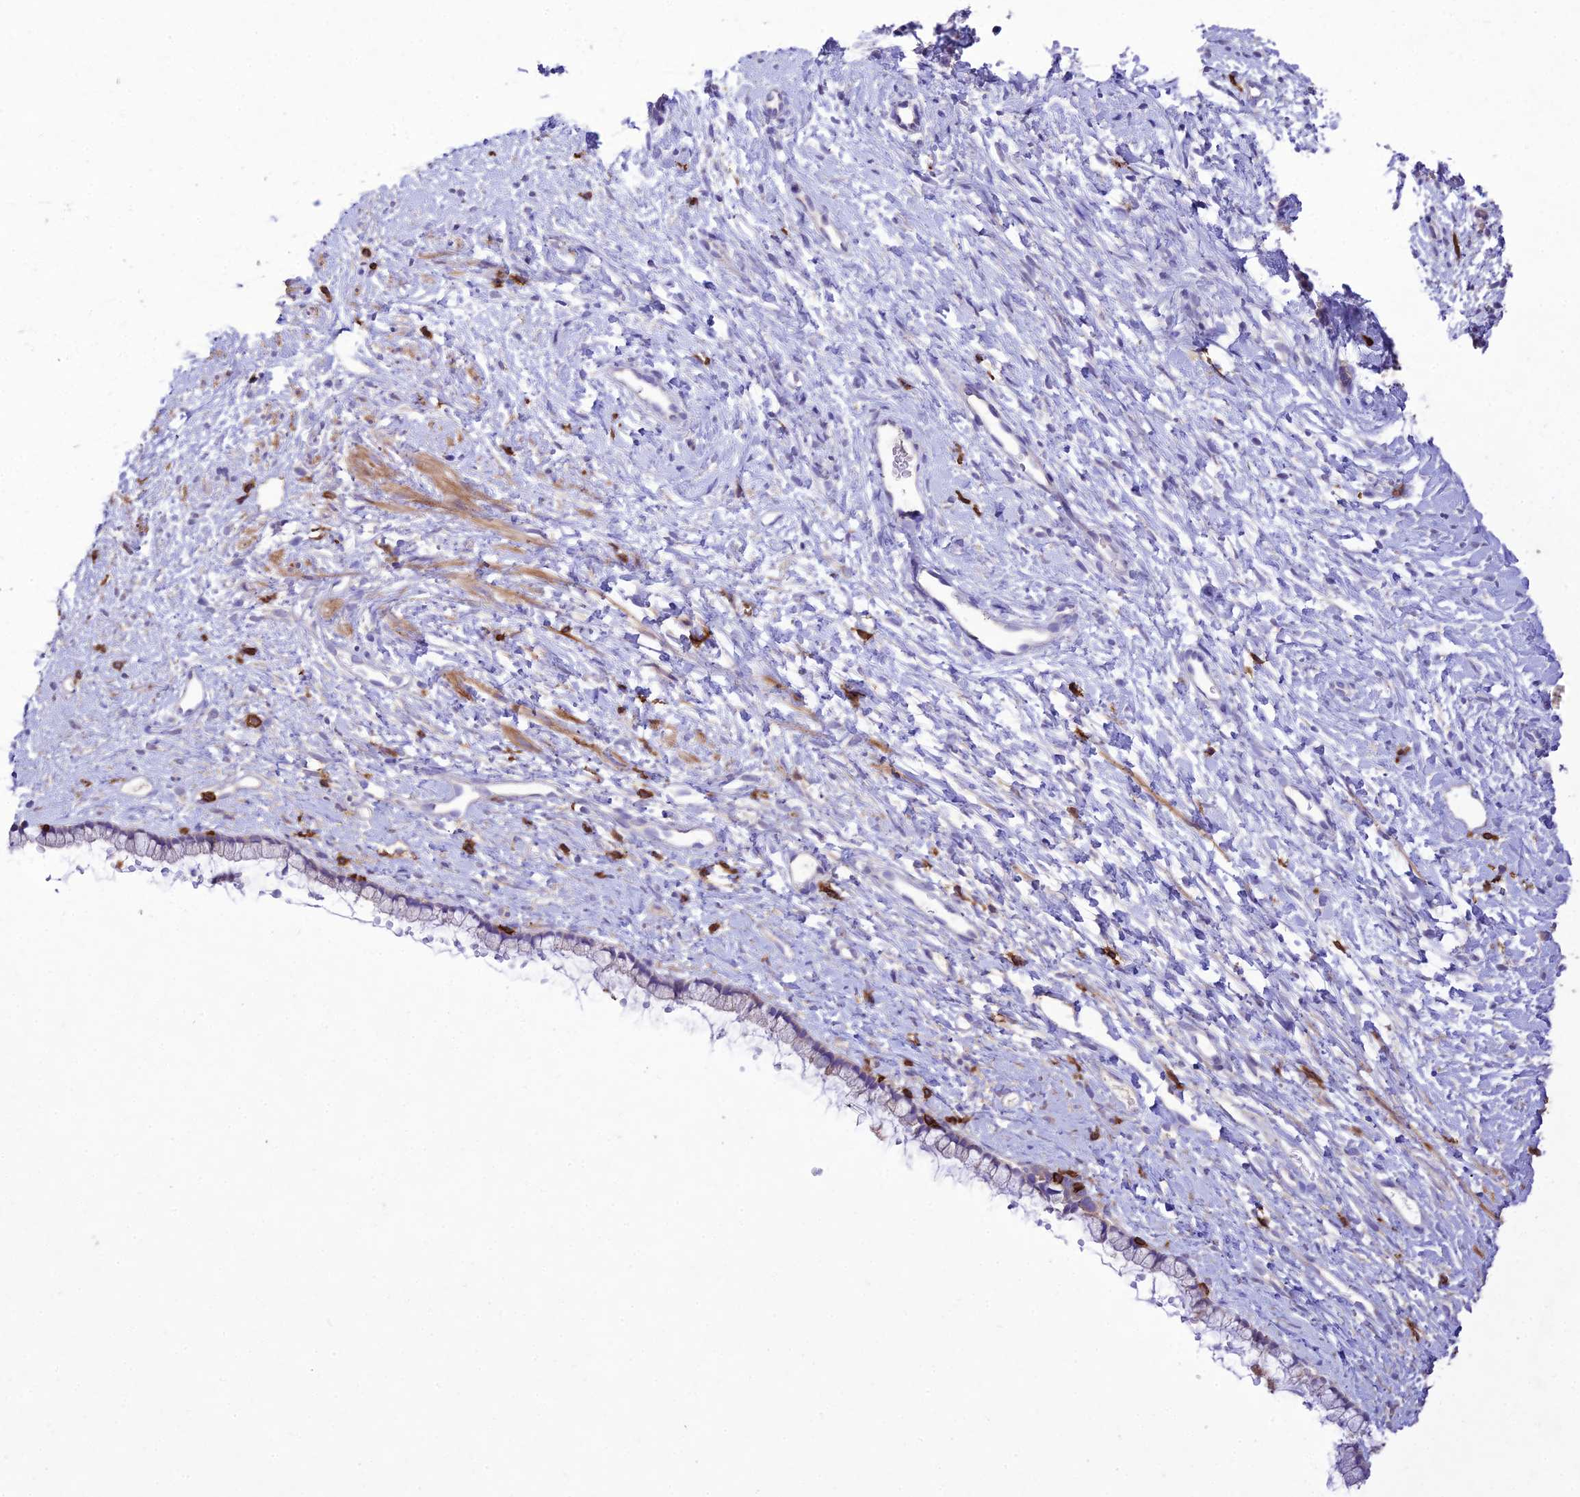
{"staining": {"intensity": "negative", "quantity": "none", "location": "none"}, "tissue": "cervix", "cell_type": "Glandular cells", "image_type": "normal", "snomed": [{"axis": "morphology", "description": "Normal tissue, NOS"}, {"axis": "topography", "description": "Cervix"}], "caption": "This histopathology image is of benign cervix stained with IHC to label a protein in brown with the nuclei are counter-stained blue. There is no expression in glandular cells. Brightfield microscopy of IHC stained with DAB (3,3'-diaminobenzidine) (brown) and hematoxylin (blue), captured at high magnification.", "gene": "PTPRCAP", "patient": {"sex": "female", "age": 57}}